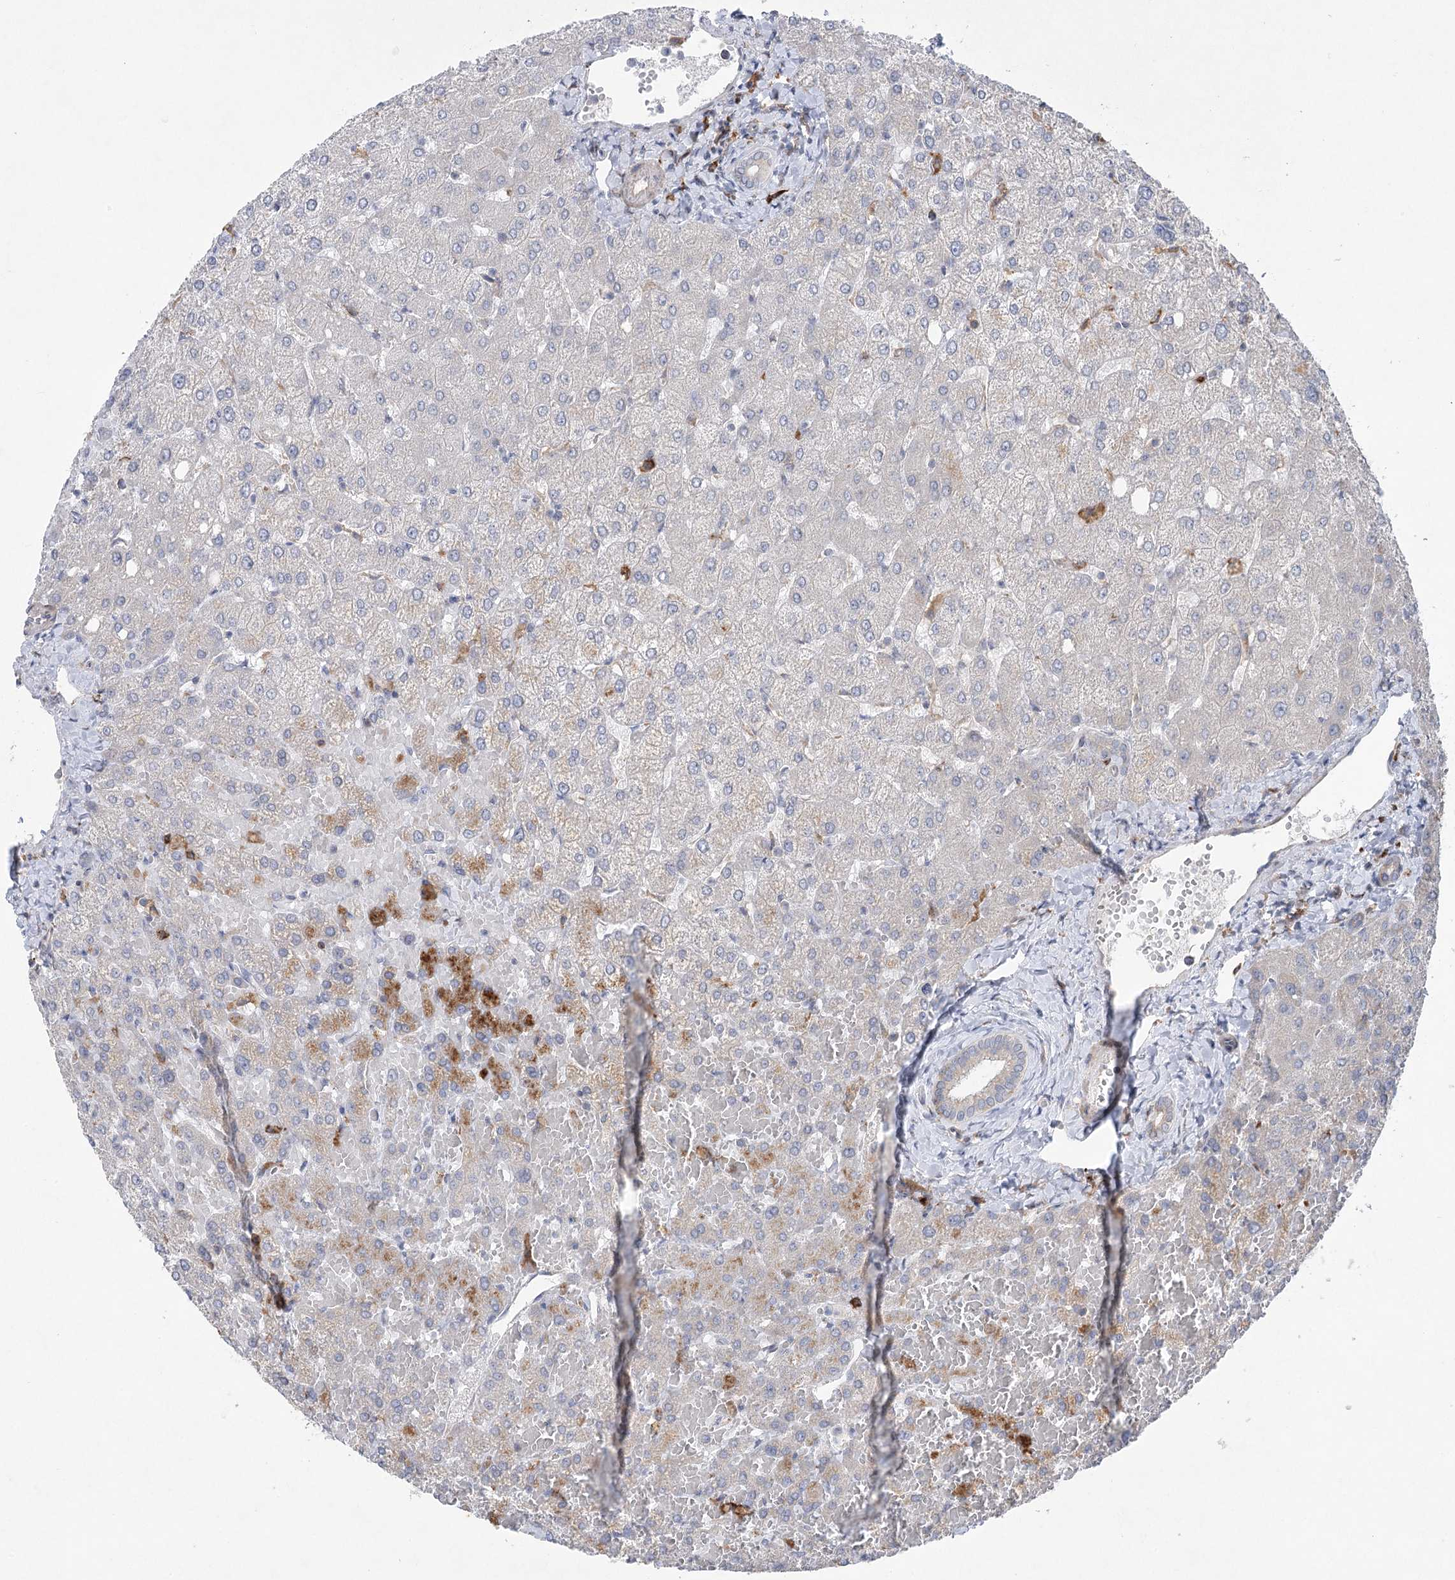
{"staining": {"intensity": "negative", "quantity": "none", "location": "none"}, "tissue": "liver", "cell_type": "Cholangiocytes", "image_type": "normal", "snomed": [{"axis": "morphology", "description": "Normal tissue, NOS"}, {"axis": "topography", "description": "Liver"}], "caption": "This is an immunohistochemistry micrograph of normal human liver. There is no staining in cholangiocytes.", "gene": "SCN11A", "patient": {"sex": "female", "age": 54}}